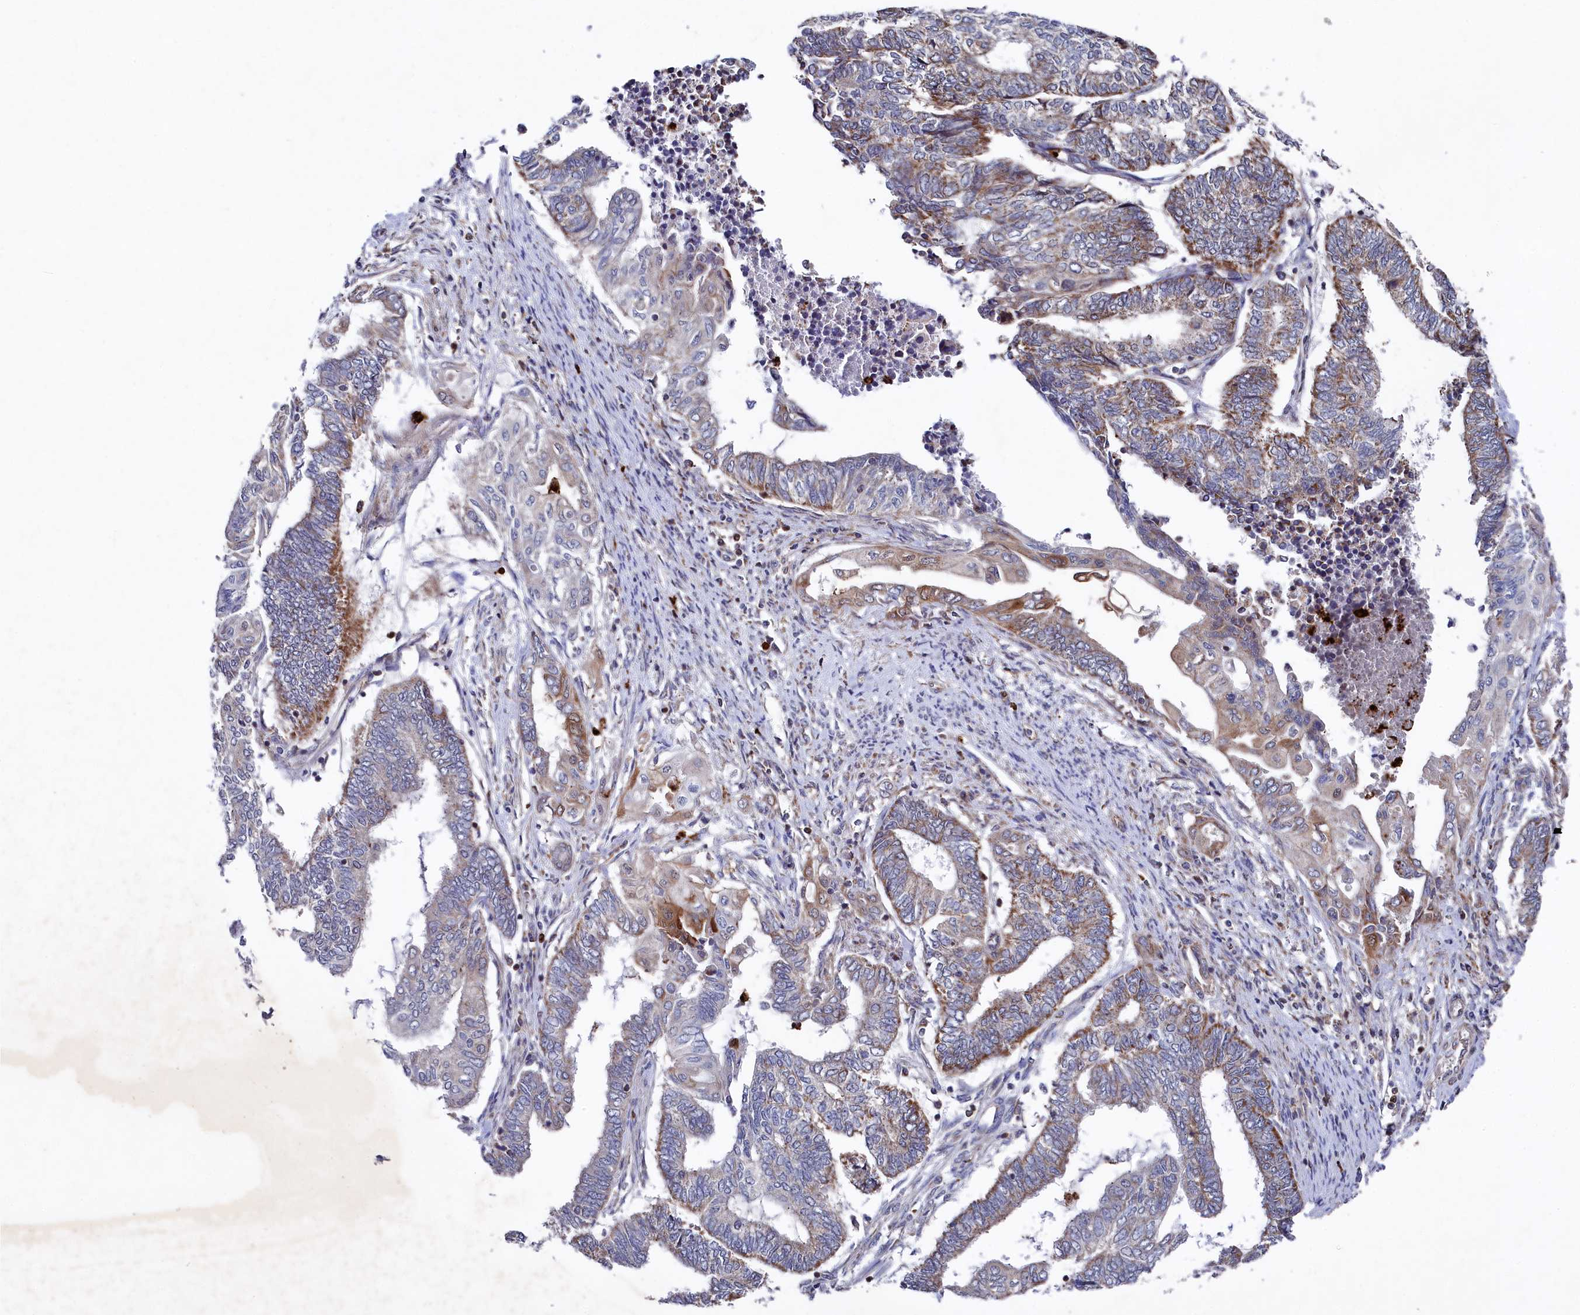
{"staining": {"intensity": "moderate", "quantity": "<25%", "location": "cytoplasmic/membranous"}, "tissue": "endometrial cancer", "cell_type": "Tumor cells", "image_type": "cancer", "snomed": [{"axis": "morphology", "description": "Adenocarcinoma, NOS"}, {"axis": "topography", "description": "Uterus"}, {"axis": "topography", "description": "Endometrium"}], "caption": "Immunohistochemistry (IHC) of endometrial cancer shows low levels of moderate cytoplasmic/membranous positivity in about <25% of tumor cells. The staining is performed using DAB (3,3'-diaminobenzidine) brown chromogen to label protein expression. The nuclei are counter-stained blue using hematoxylin.", "gene": "CHCHD1", "patient": {"sex": "female", "age": 70}}